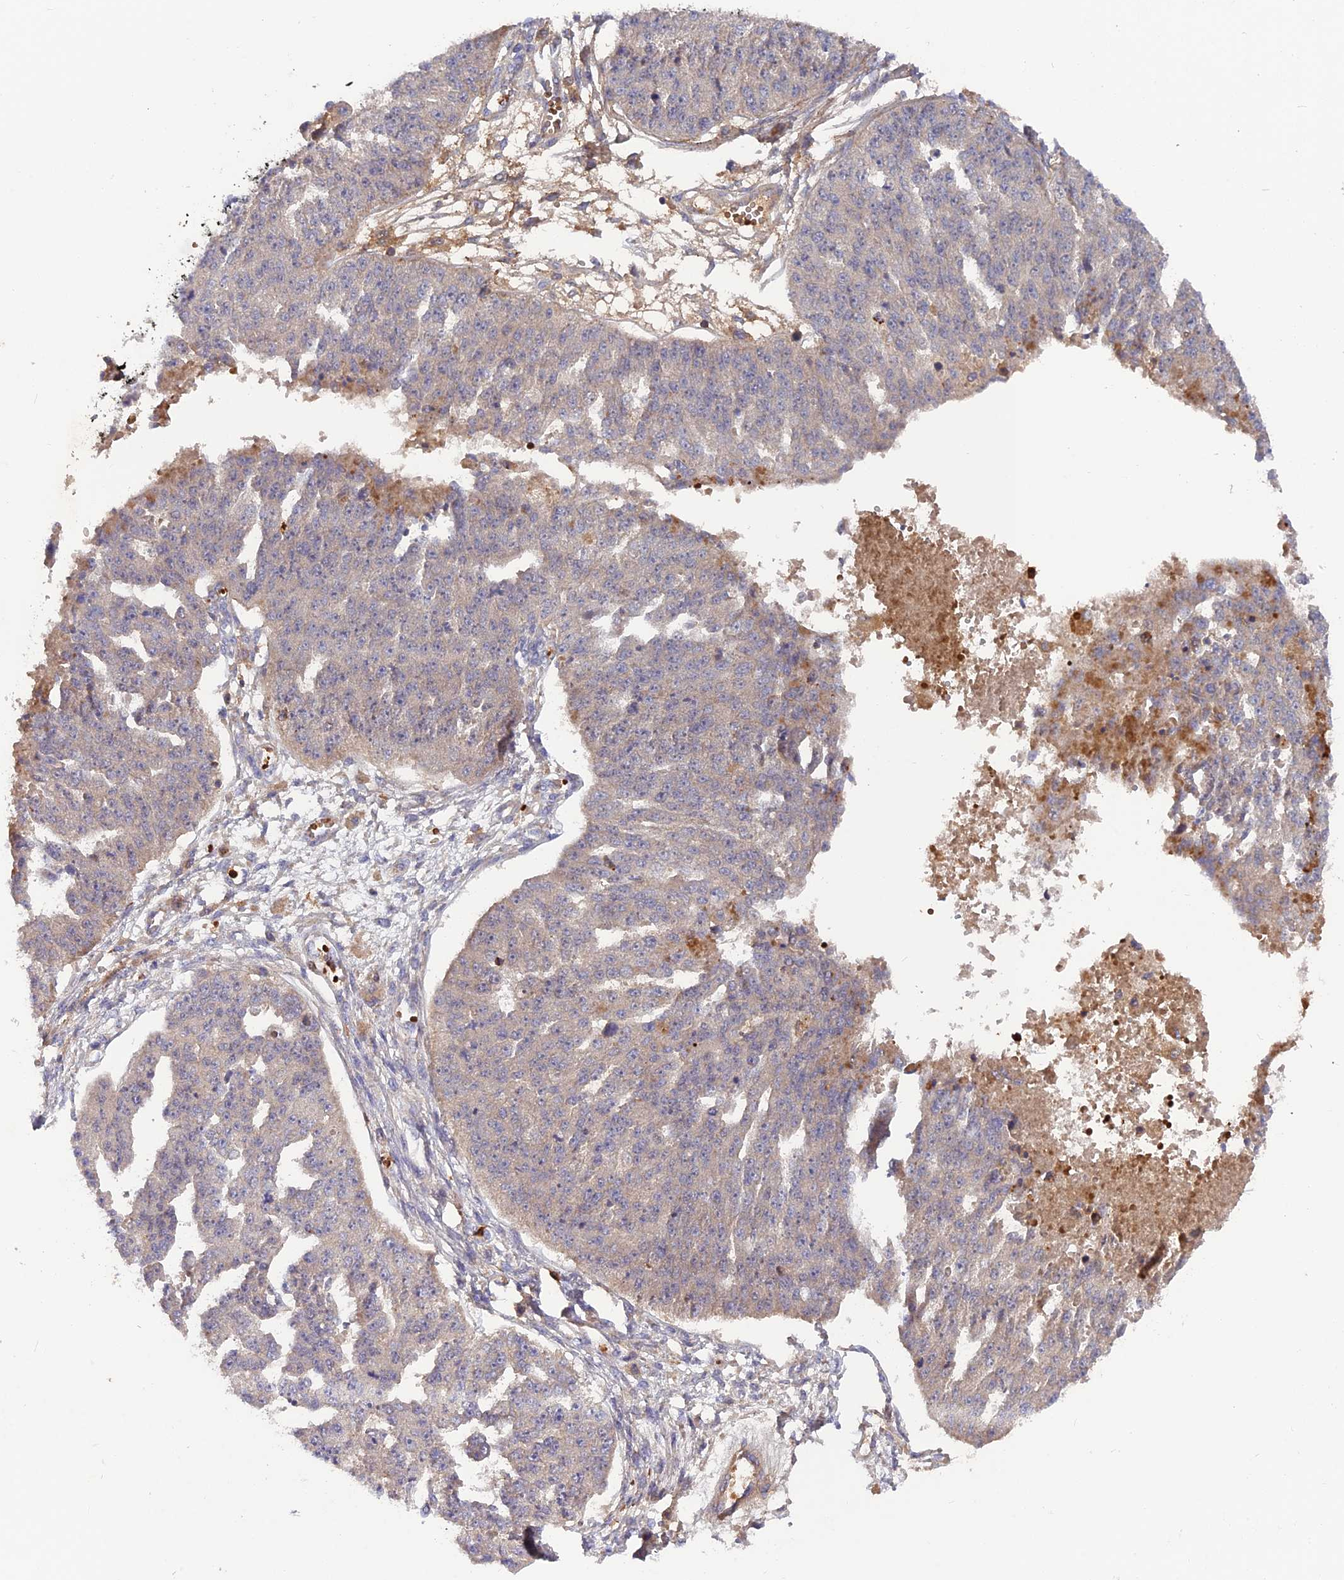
{"staining": {"intensity": "negative", "quantity": "none", "location": "none"}, "tissue": "ovarian cancer", "cell_type": "Tumor cells", "image_type": "cancer", "snomed": [{"axis": "morphology", "description": "Cystadenocarcinoma, serous, NOS"}, {"axis": "topography", "description": "Ovary"}], "caption": "DAB immunohistochemical staining of human ovarian cancer reveals no significant staining in tumor cells.", "gene": "CPNE7", "patient": {"sex": "female", "age": 58}}